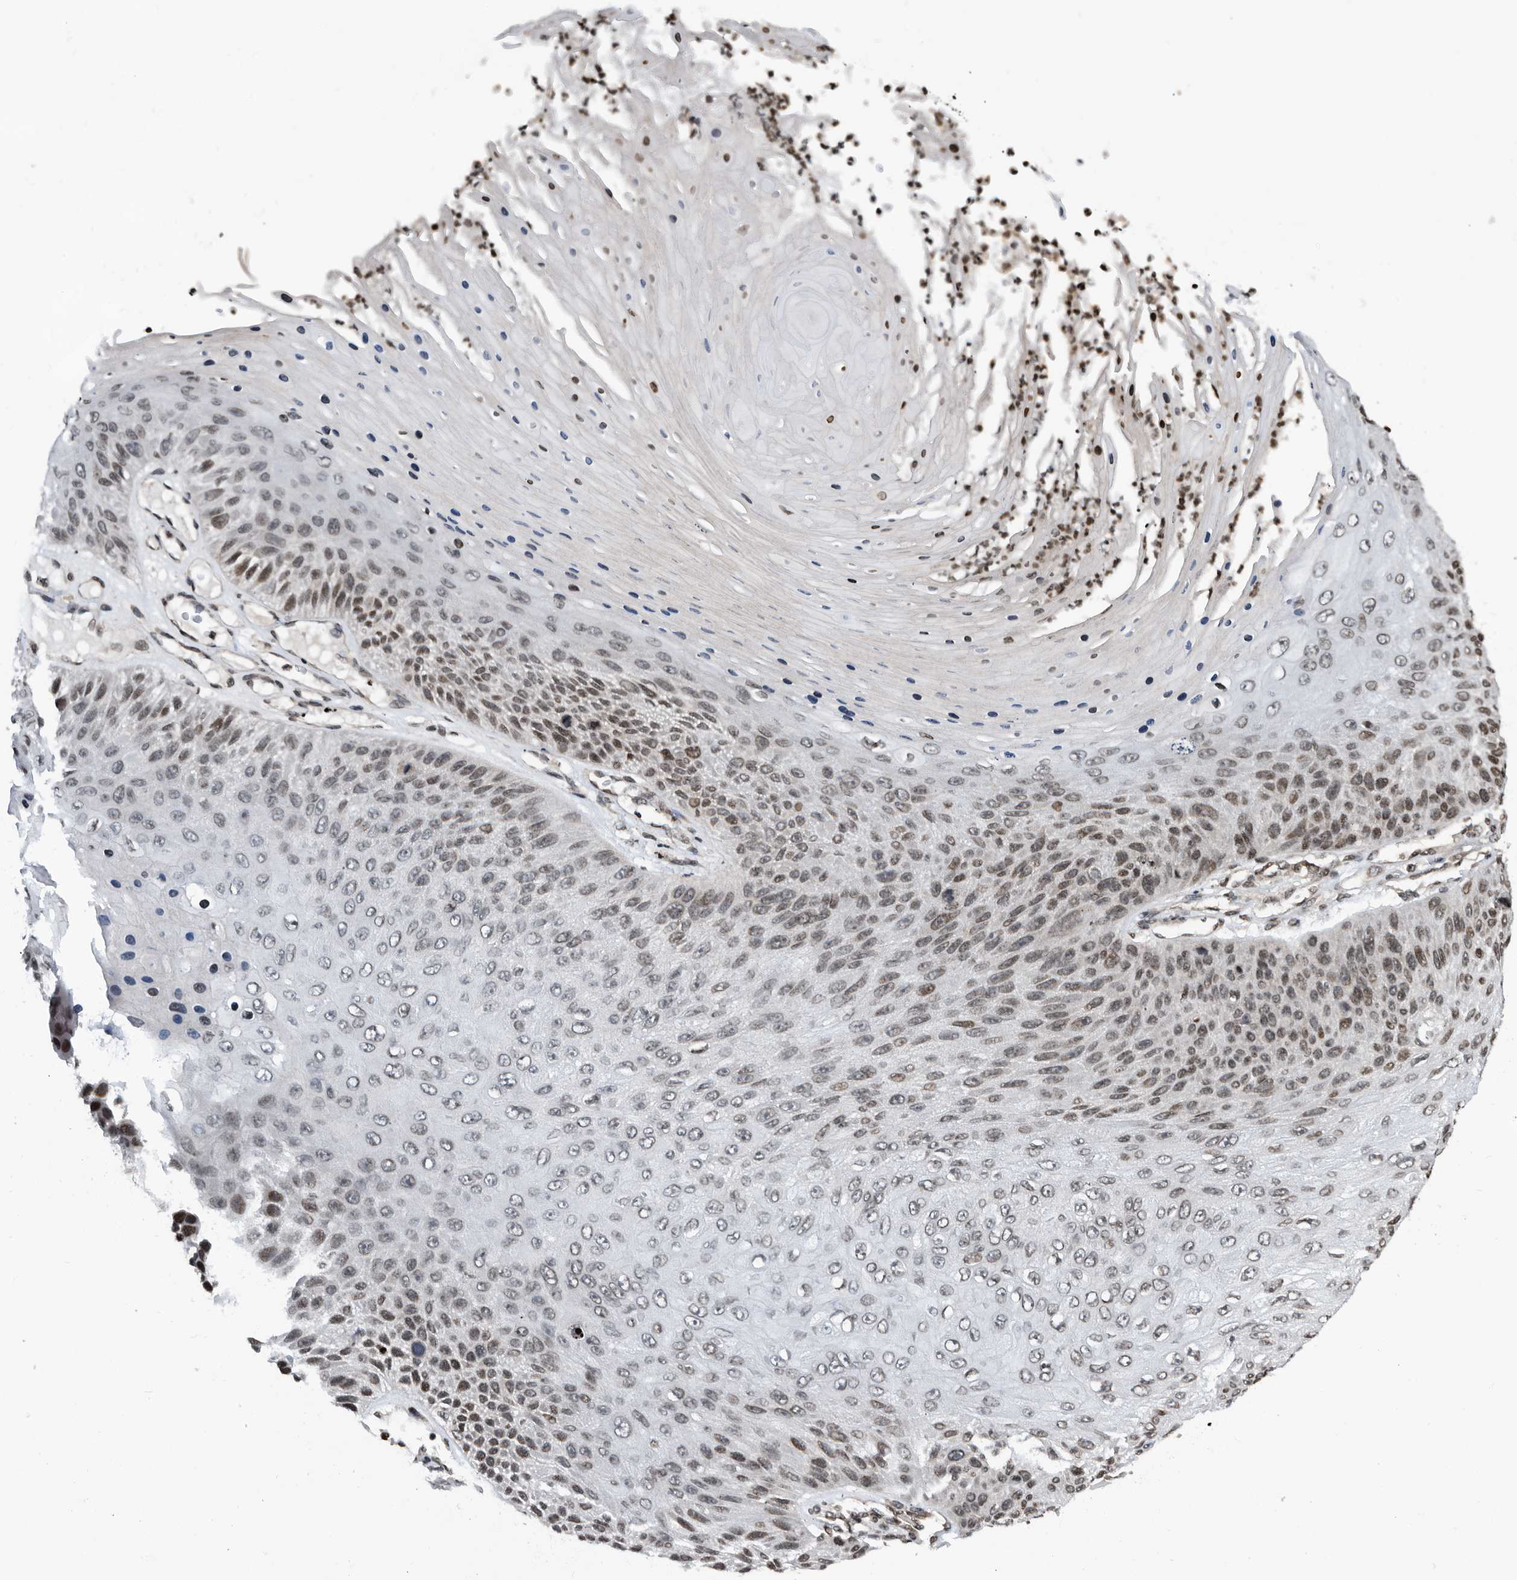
{"staining": {"intensity": "weak", "quantity": "25%-75%", "location": "nuclear"}, "tissue": "skin cancer", "cell_type": "Tumor cells", "image_type": "cancer", "snomed": [{"axis": "morphology", "description": "Squamous cell carcinoma, NOS"}, {"axis": "topography", "description": "Skin"}], "caption": "Protein expression analysis of human skin squamous cell carcinoma reveals weak nuclear expression in approximately 25%-75% of tumor cells. The protein is stained brown, and the nuclei are stained in blue (DAB IHC with brightfield microscopy, high magnification).", "gene": "SNRNP48", "patient": {"sex": "female", "age": 88}}